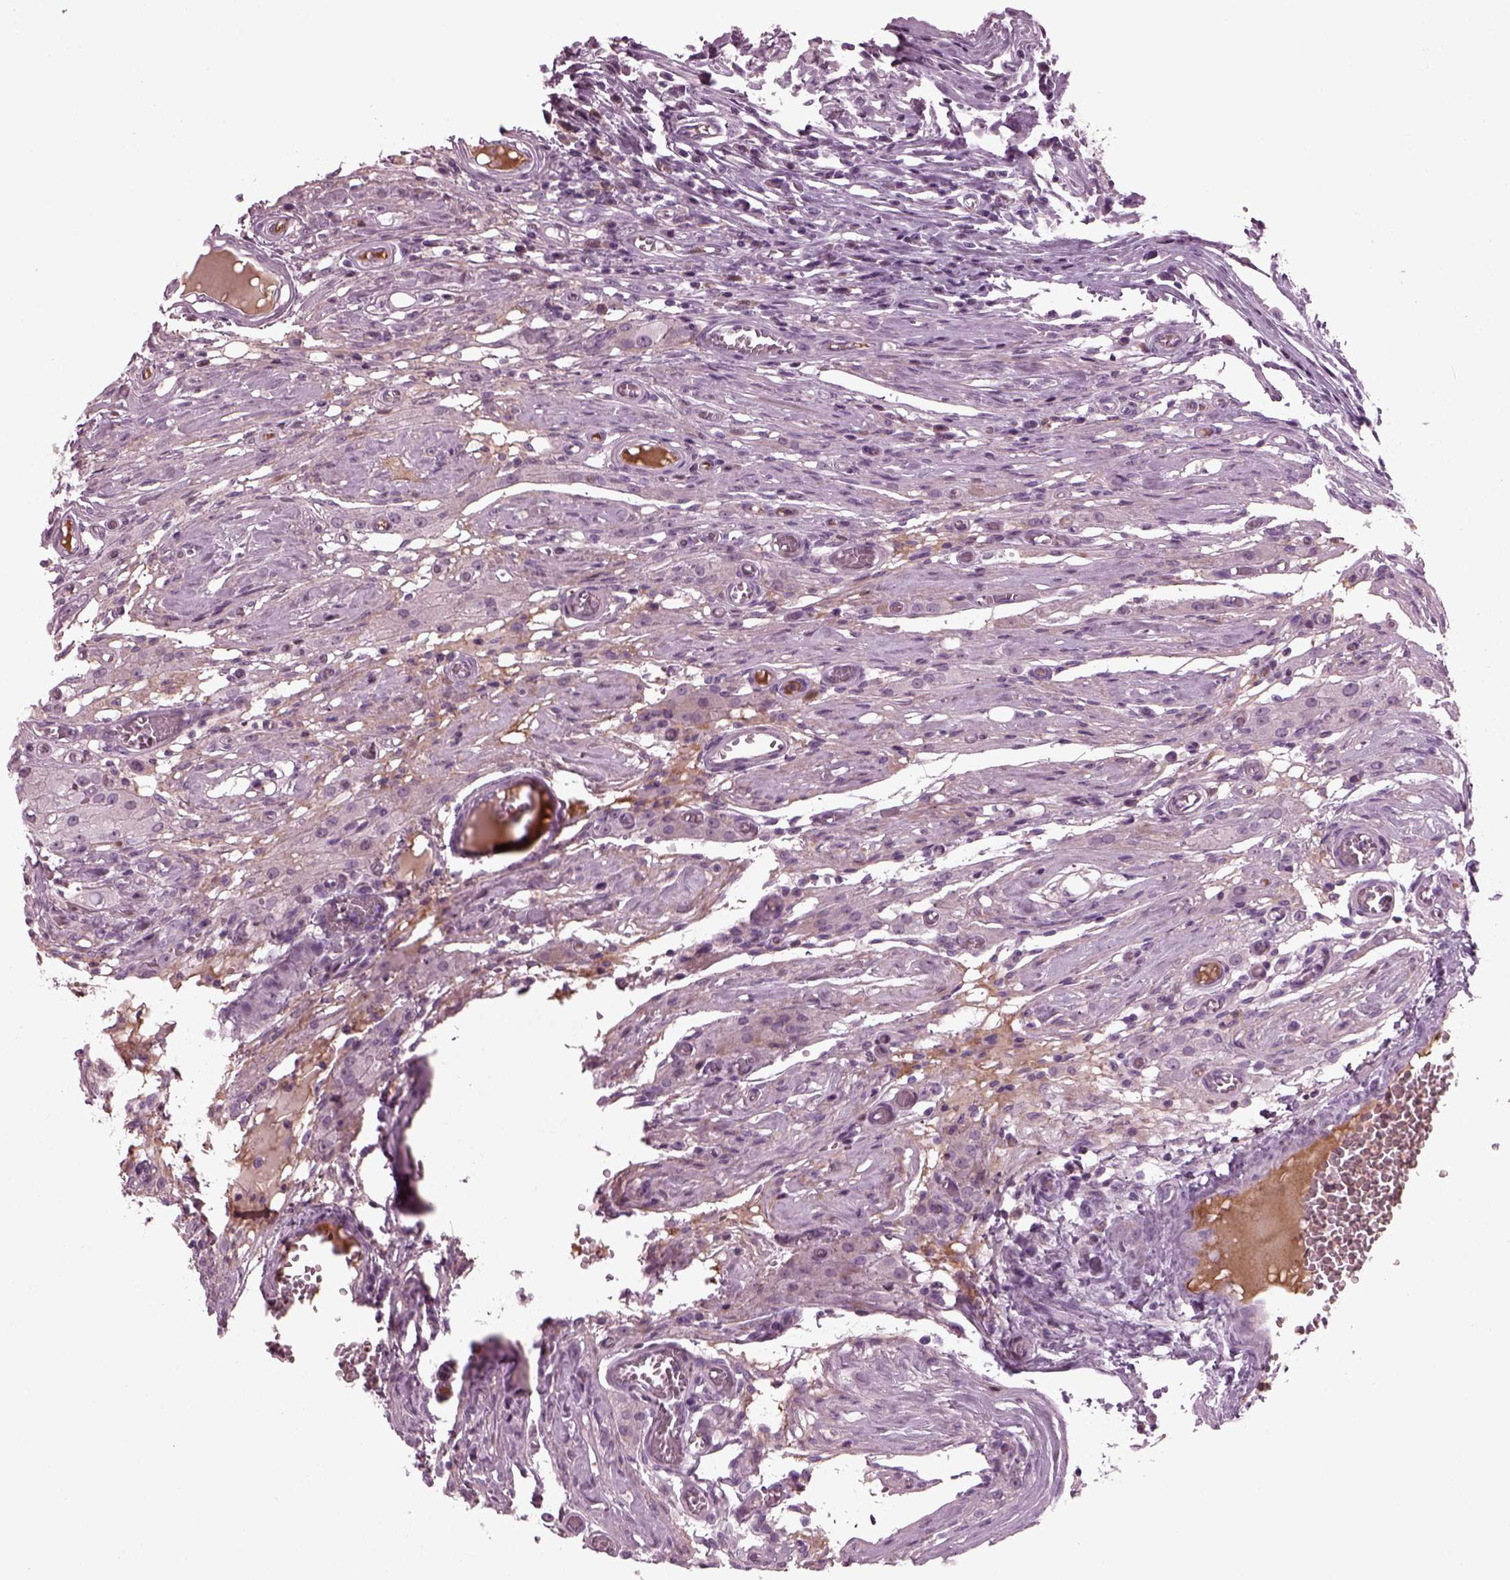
{"staining": {"intensity": "negative", "quantity": "none", "location": "none"}, "tissue": "testis cancer", "cell_type": "Tumor cells", "image_type": "cancer", "snomed": [{"axis": "morphology", "description": "Carcinoma, Embryonal, NOS"}, {"axis": "topography", "description": "Testis"}], "caption": "IHC photomicrograph of testis cancer (embryonal carcinoma) stained for a protein (brown), which reveals no positivity in tumor cells. (Stains: DAB (3,3'-diaminobenzidine) IHC with hematoxylin counter stain, Microscopy: brightfield microscopy at high magnification).", "gene": "DPYSL5", "patient": {"sex": "male", "age": 36}}